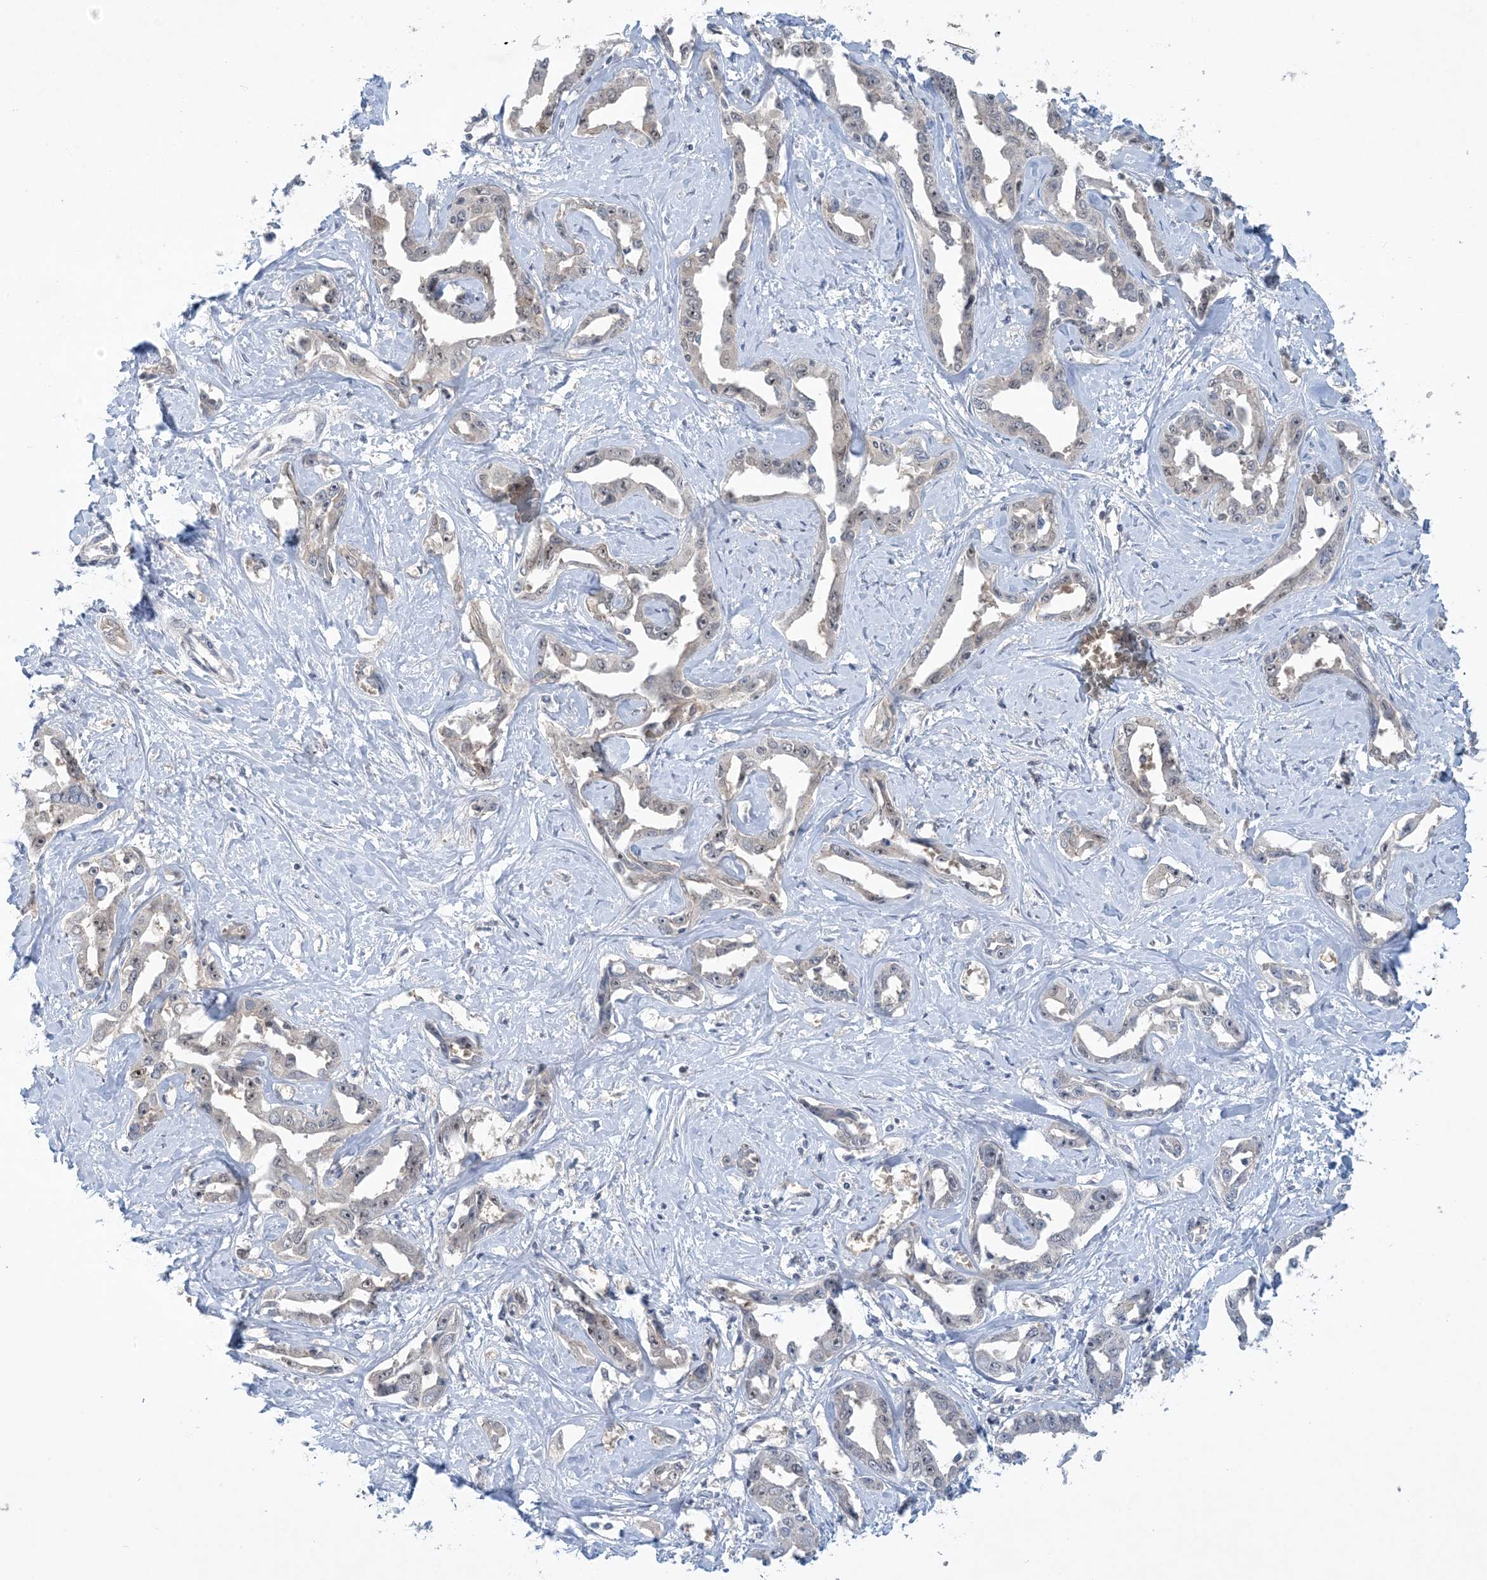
{"staining": {"intensity": "negative", "quantity": "none", "location": "none"}, "tissue": "liver cancer", "cell_type": "Tumor cells", "image_type": "cancer", "snomed": [{"axis": "morphology", "description": "Cholangiocarcinoma"}, {"axis": "topography", "description": "Liver"}], "caption": "An immunohistochemistry histopathology image of liver cholangiocarcinoma is shown. There is no staining in tumor cells of liver cholangiocarcinoma.", "gene": "UBE2E1", "patient": {"sex": "male", "age": 59}}